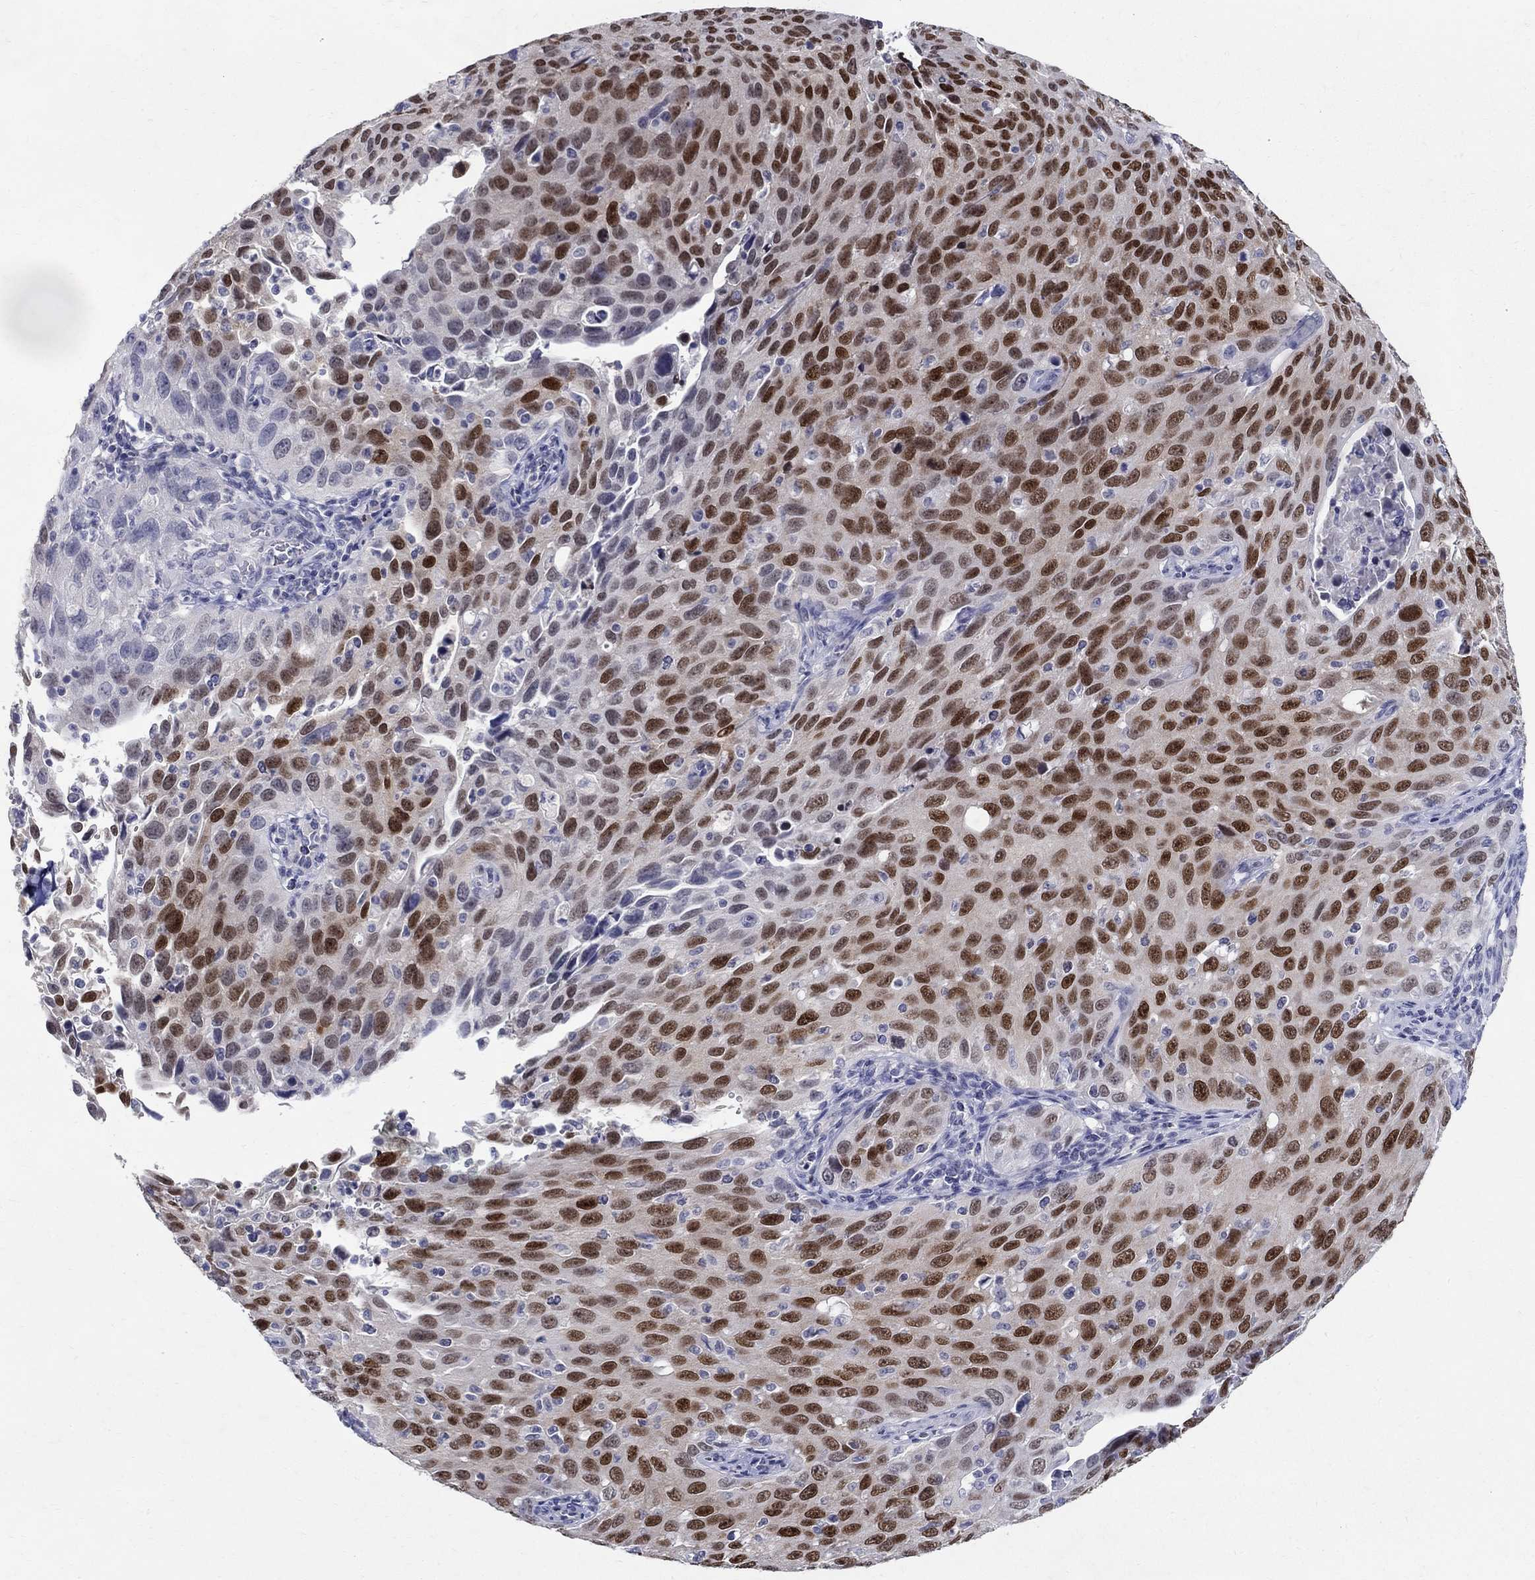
{"staining": {"intensity": "strong", "quantity": "25%-75%", "location": "nuclear"}, "tissue": "cervical cancer", "cell_type": "Tumor cells", "image_type": "cancer", "snomed": [{"axis": "morphology", "description": "Squamous cell carcinoma, NOS"}, {"axis": "topography", "description": "Cervix"}], "caption": "IHC histopathology image of neoplastic tissue: human cervical cancer (squamous cell carcinoma) stained using immunohistochemistry (IHC) shows high levels of strong protein expression localized specifically in the nuclear of tumor cells, appearing as a nuclear brown color.", "gene": "SOX2", "patient": {"sex": "female", "age": 26}}